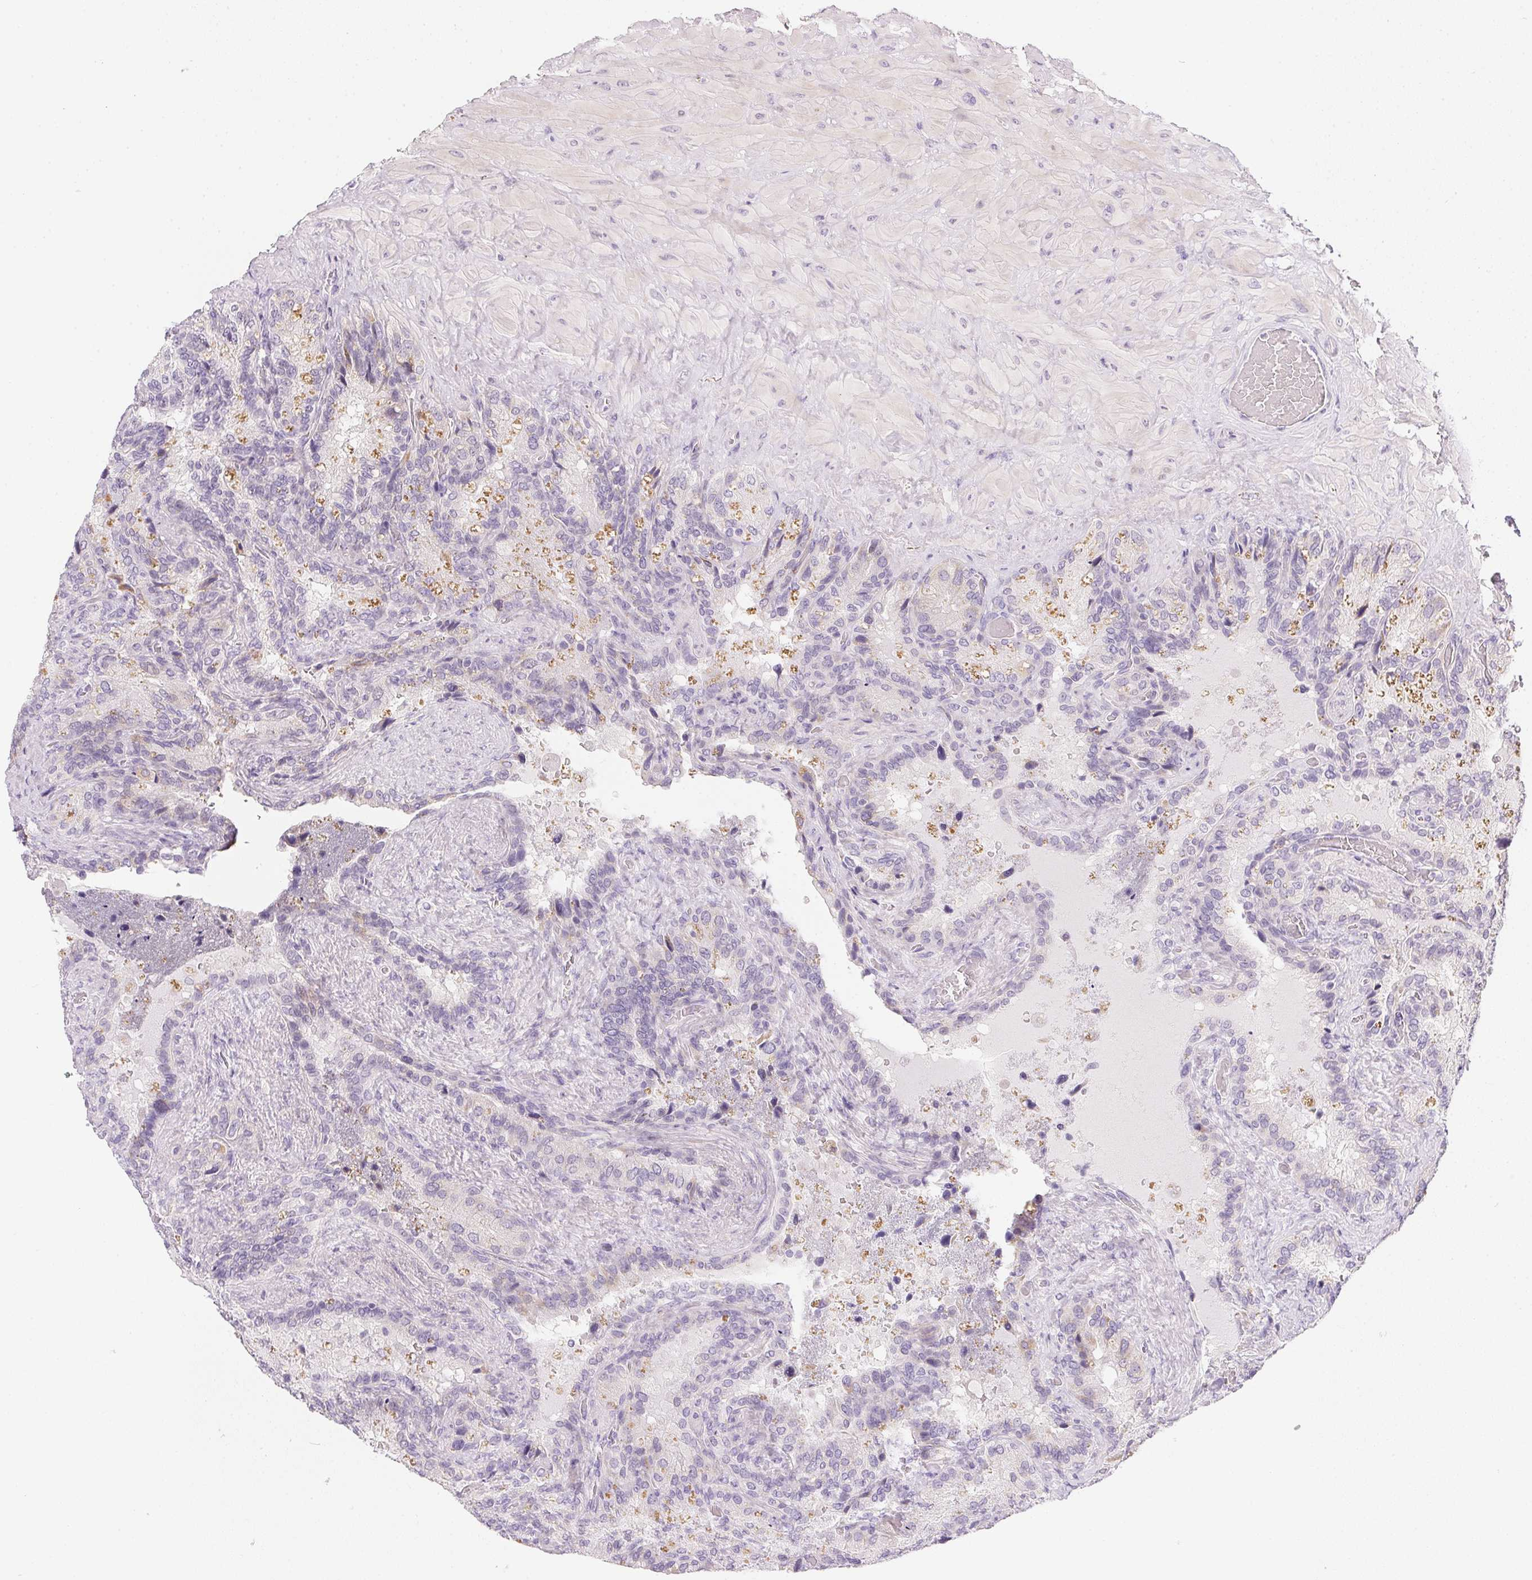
{"staining": {"intensity": "negative", "quantity": "none", "location": "none"}, "tissue": "seminal vesicle", "cell_type": "Glandular cells", "image_type": "normal", "snomed": [{"axis": "morphology", "description": "Normal tissue, NOS"}, {"axis": "topography", "description": "Seminal veicle"}], "caption": "Glandular cells are negative for brown protein staining in unremarkable seminal vesicle.", "gene": "GSDMC", "patient": {"sex": "male", "age": 60}}